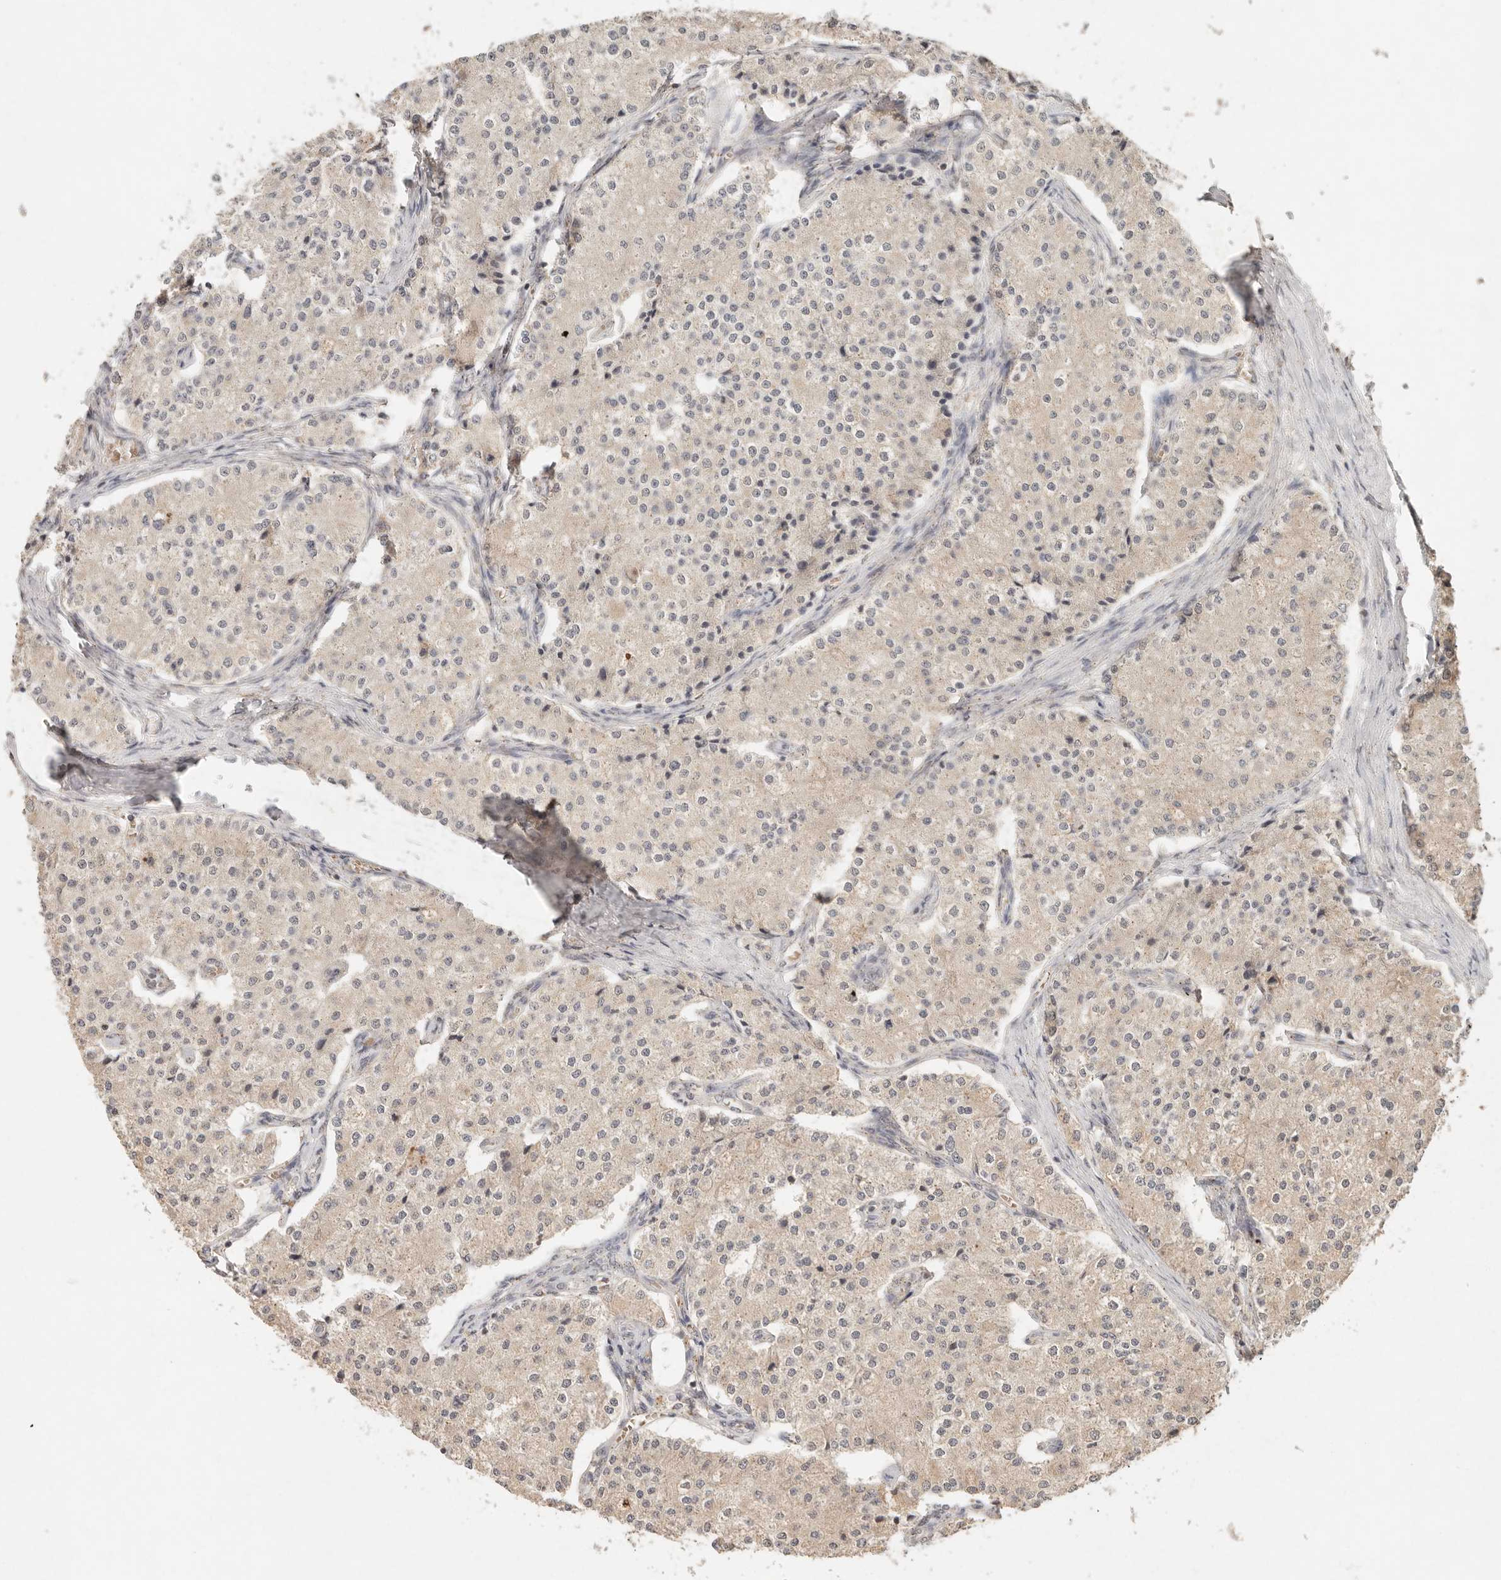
{"staining": {"intensity": "weak", "quantity": "<25%", "location": "cytoplasmic/membranous"}, "tissue": "carcinoid", "cell_type": "Tumor cells", "image_type": "cancer", "snomed": [{"axis": "morphology", "description": "Carcinoid, malignant, NOS"}, {"axis": "topography", "description": "Colon"}], "caption": "IHC of carcinoid (malignant) exhibits no staining in tumor cells.", "gene": "LMO4", "patient": {"sex": "female", "age": 52}}